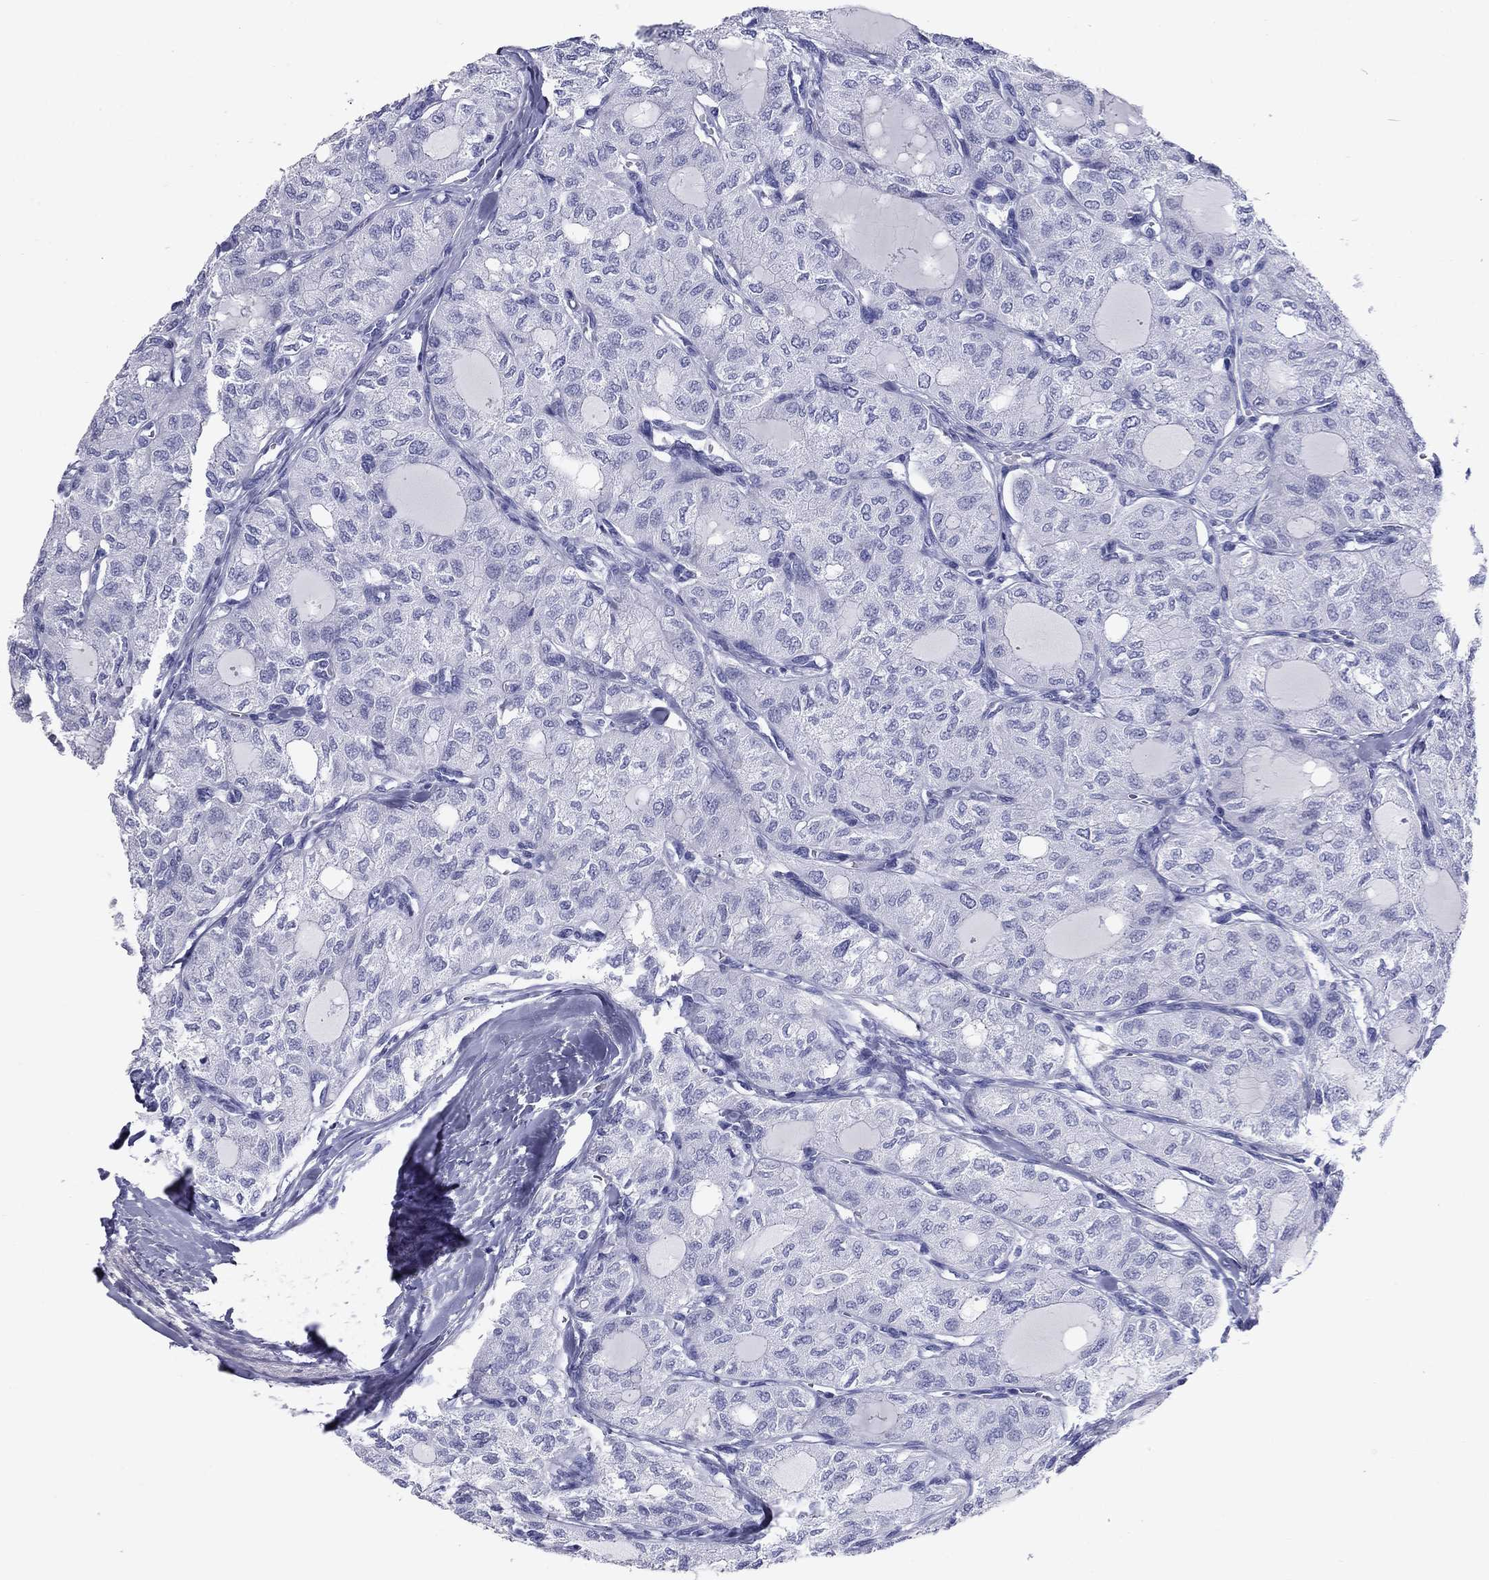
{"staining": {"intensity": "negative", "quantity": "none", "location": "none"}, "tissue": "thyroid cancer", "cell_type": "Tumor cells", "image_type": "cancer", "snomed": [{"axis": "morphology", "description": "Follicular adenoma carcinoma, NOS"}, {"axis": "topography", "description": "Thyroid gland"}], "caption": "Tumor cells show no significant staining in follicular adenoma carcinoma (thyroid).", "gene": "NPPA", "patient": {"sex": "male", "age": 75}}